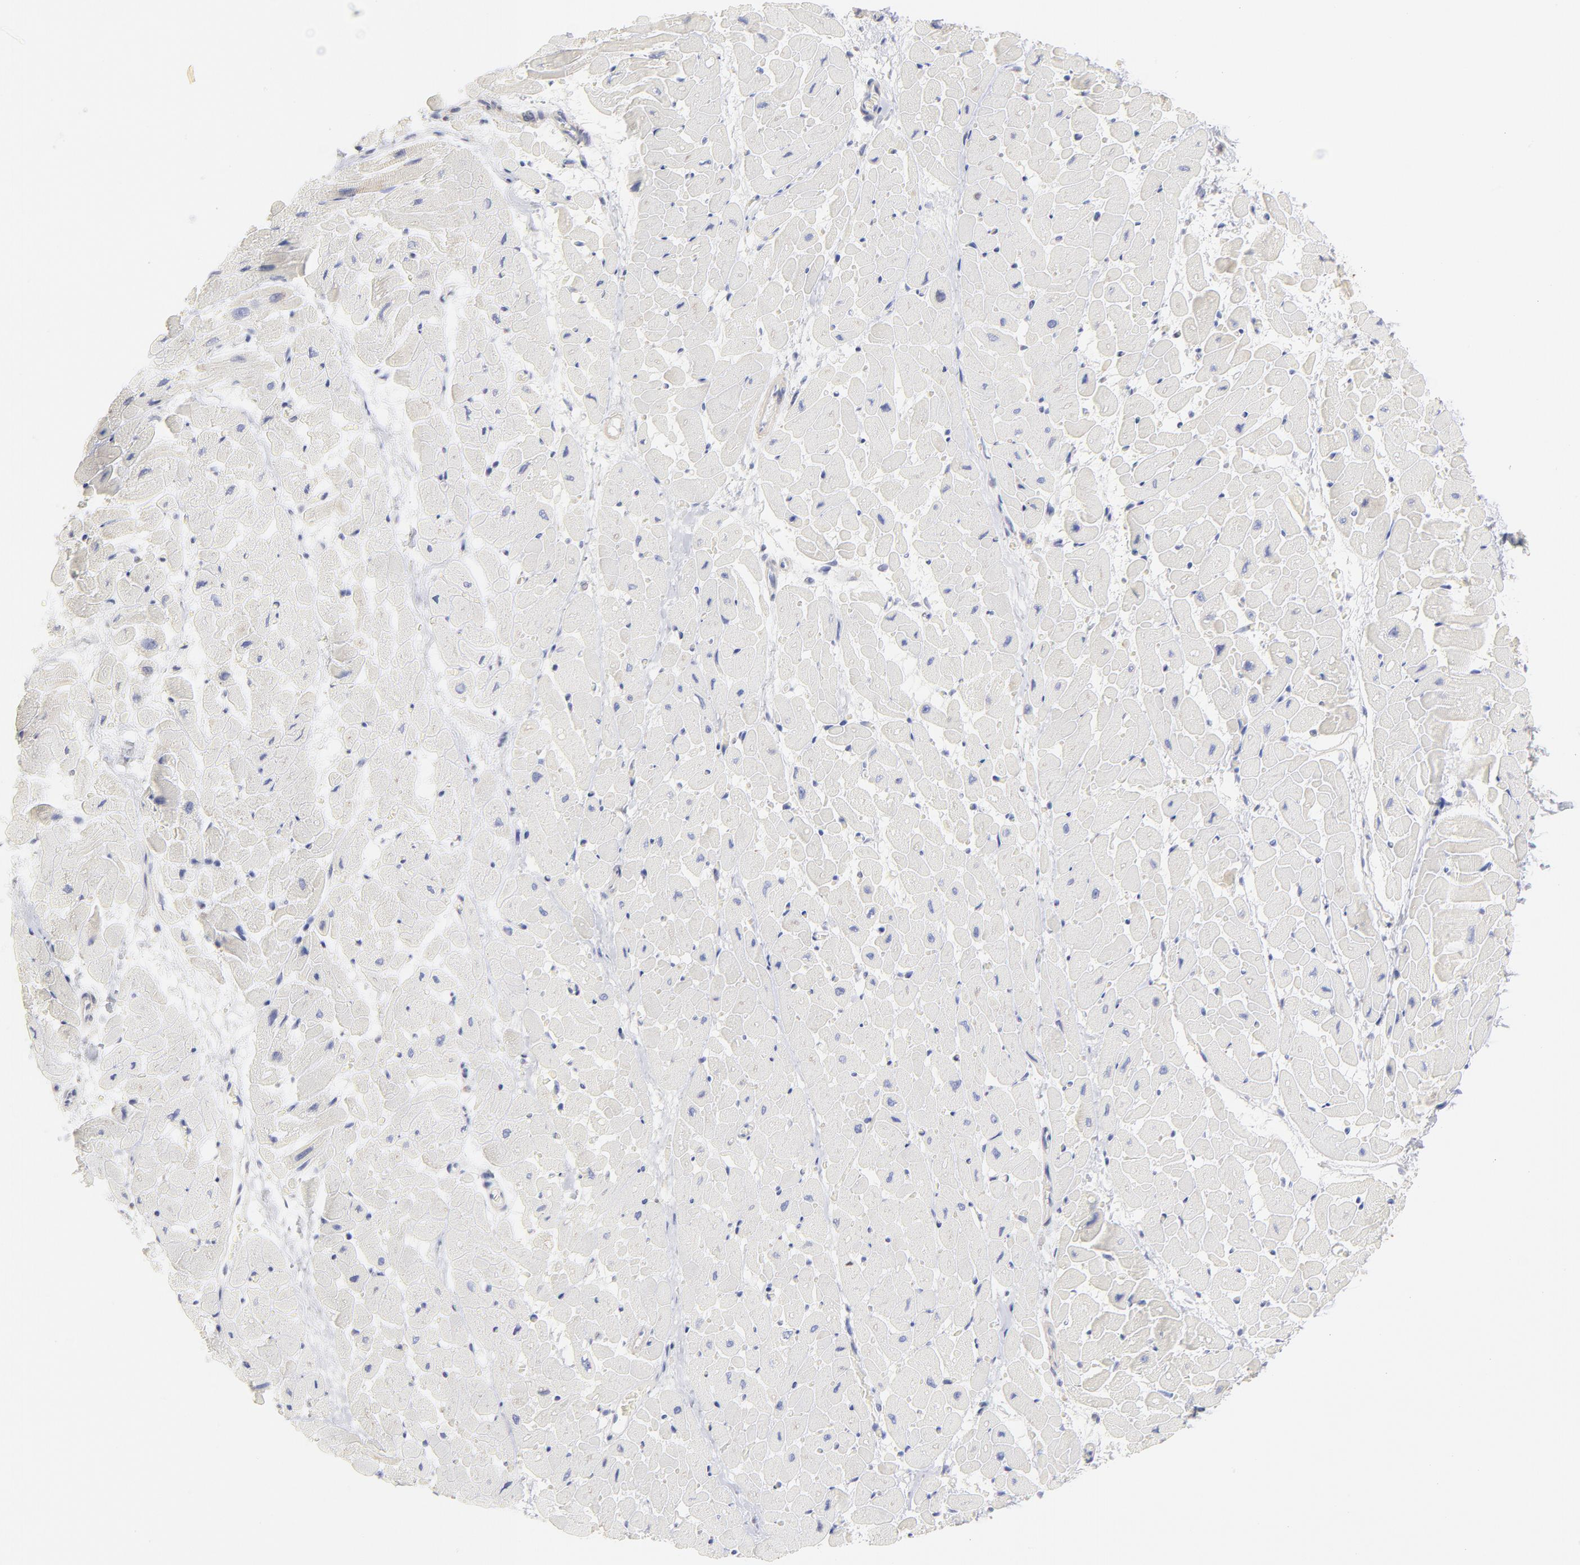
{"staining": {"intensity": "negative", "quantity": "none", "location": "none"}, "tissue": "heart muscle", "cell_type": "Cardiomyocytes", "image_type": "normal", "snomed": [{"axis": "morphology", "description": "Normal tissue, NOS"}, {"axis": "topography", "description": "Heart"}], "caption": "High power microscopy micrograph of an immunohistochemistry (IHC) photomicrograph of unremarkable heart muscle, revealing no significant positivity in cardiomyocytes.", "gene": "TST", "patient": {"sex": "male", "age": 45}}